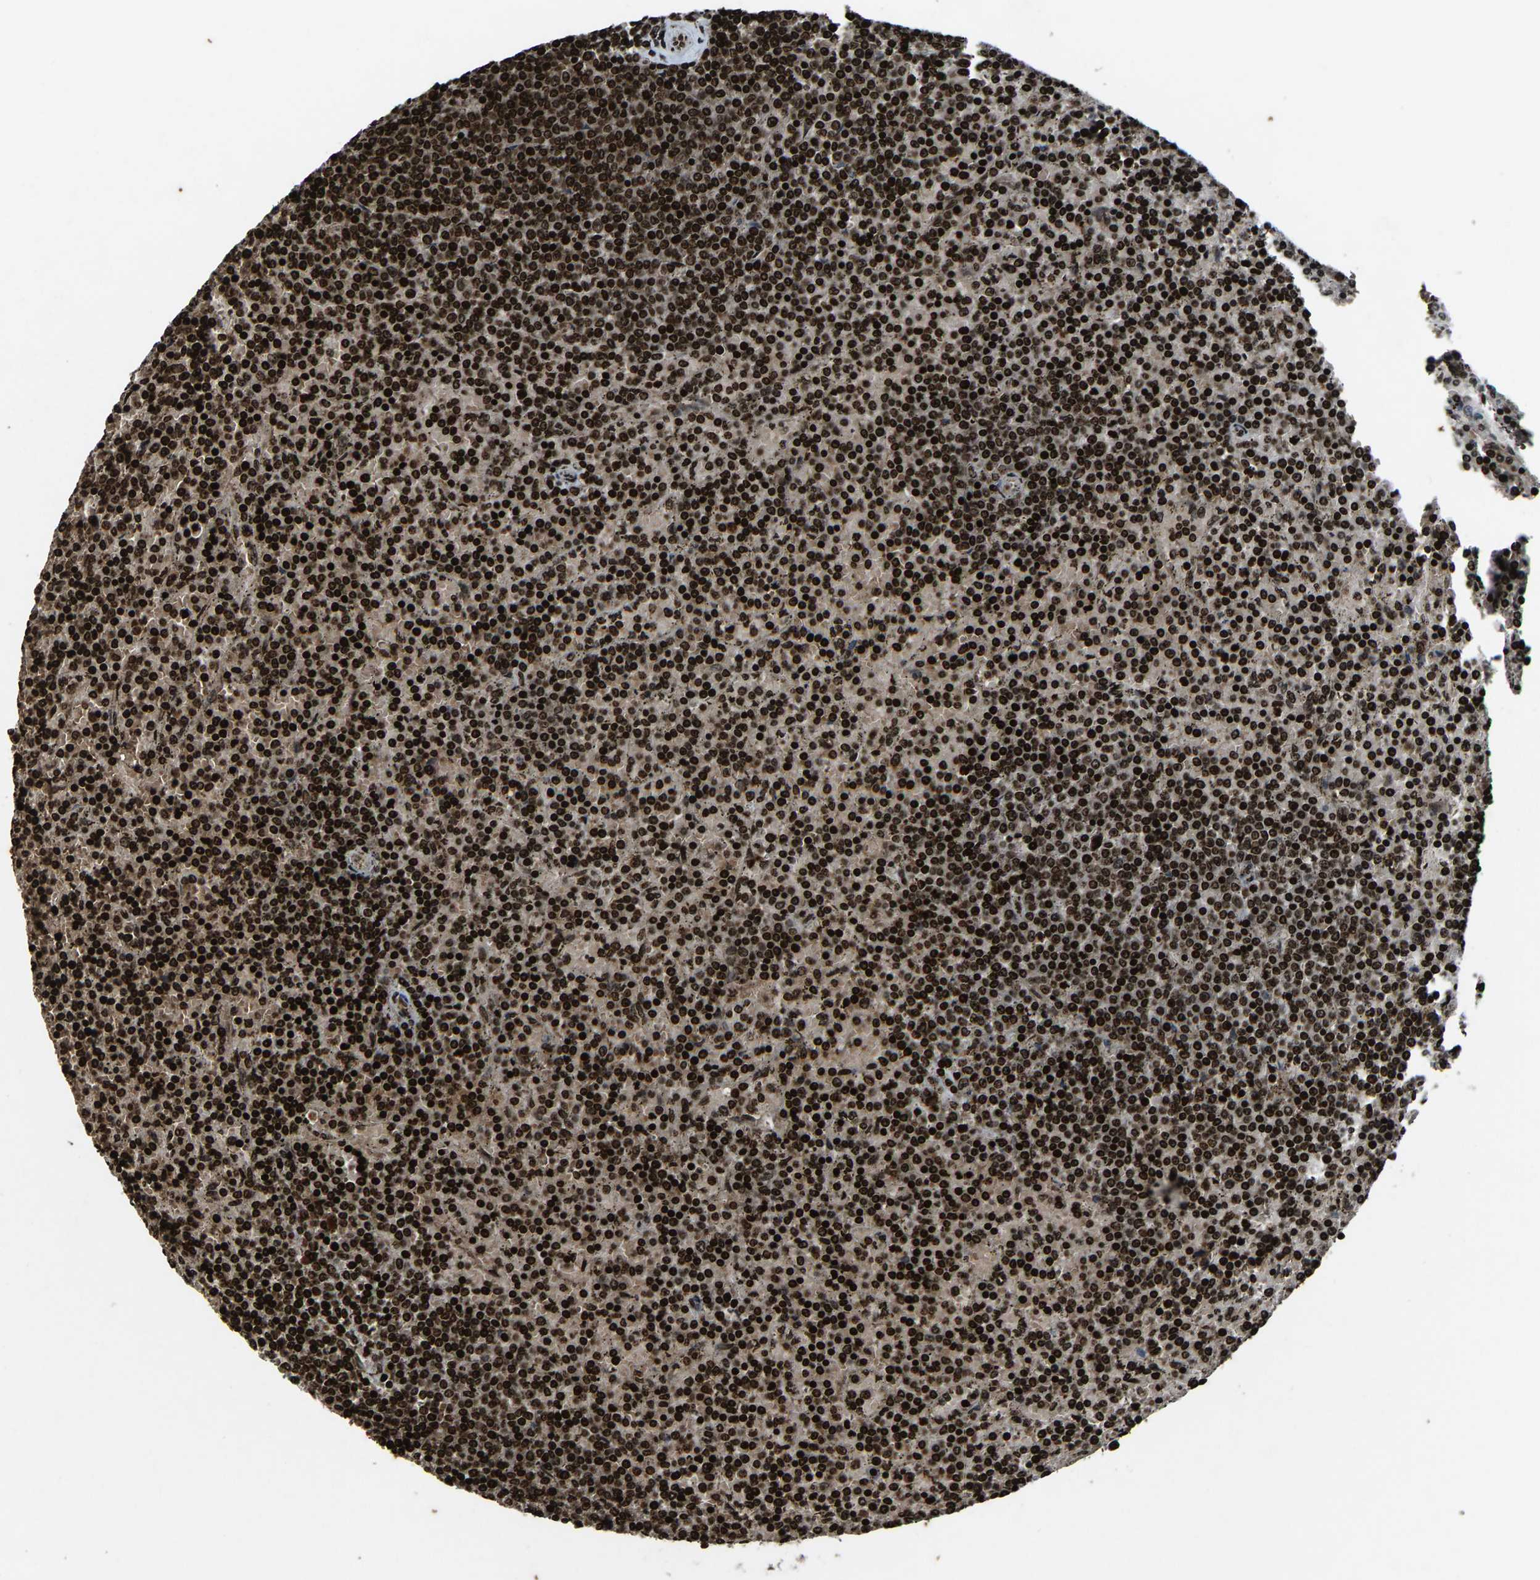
{"staining": {"intensity": "strong", "quantity": ">75%", "location": "nuclear"}, "tissue": "lymphoma", "cell_type": "Tumor cells", "image_type": "cancer", "snomed": [{"axis": "morphology", "description": "Malignant lymphoma, non-Hodgkin's type, Low grade"}, {"axis": "topography", "description": "Spleen"}], "caption": "This micrograph shows immunohistochemistry staining of low-grade malignant lymphoma, non-Hodgkin's type, with high strong nuclear expression in approximately >75% of tumor cells.", "gene": "H4C1", "patient": {"sex": "female", "age": 77}}